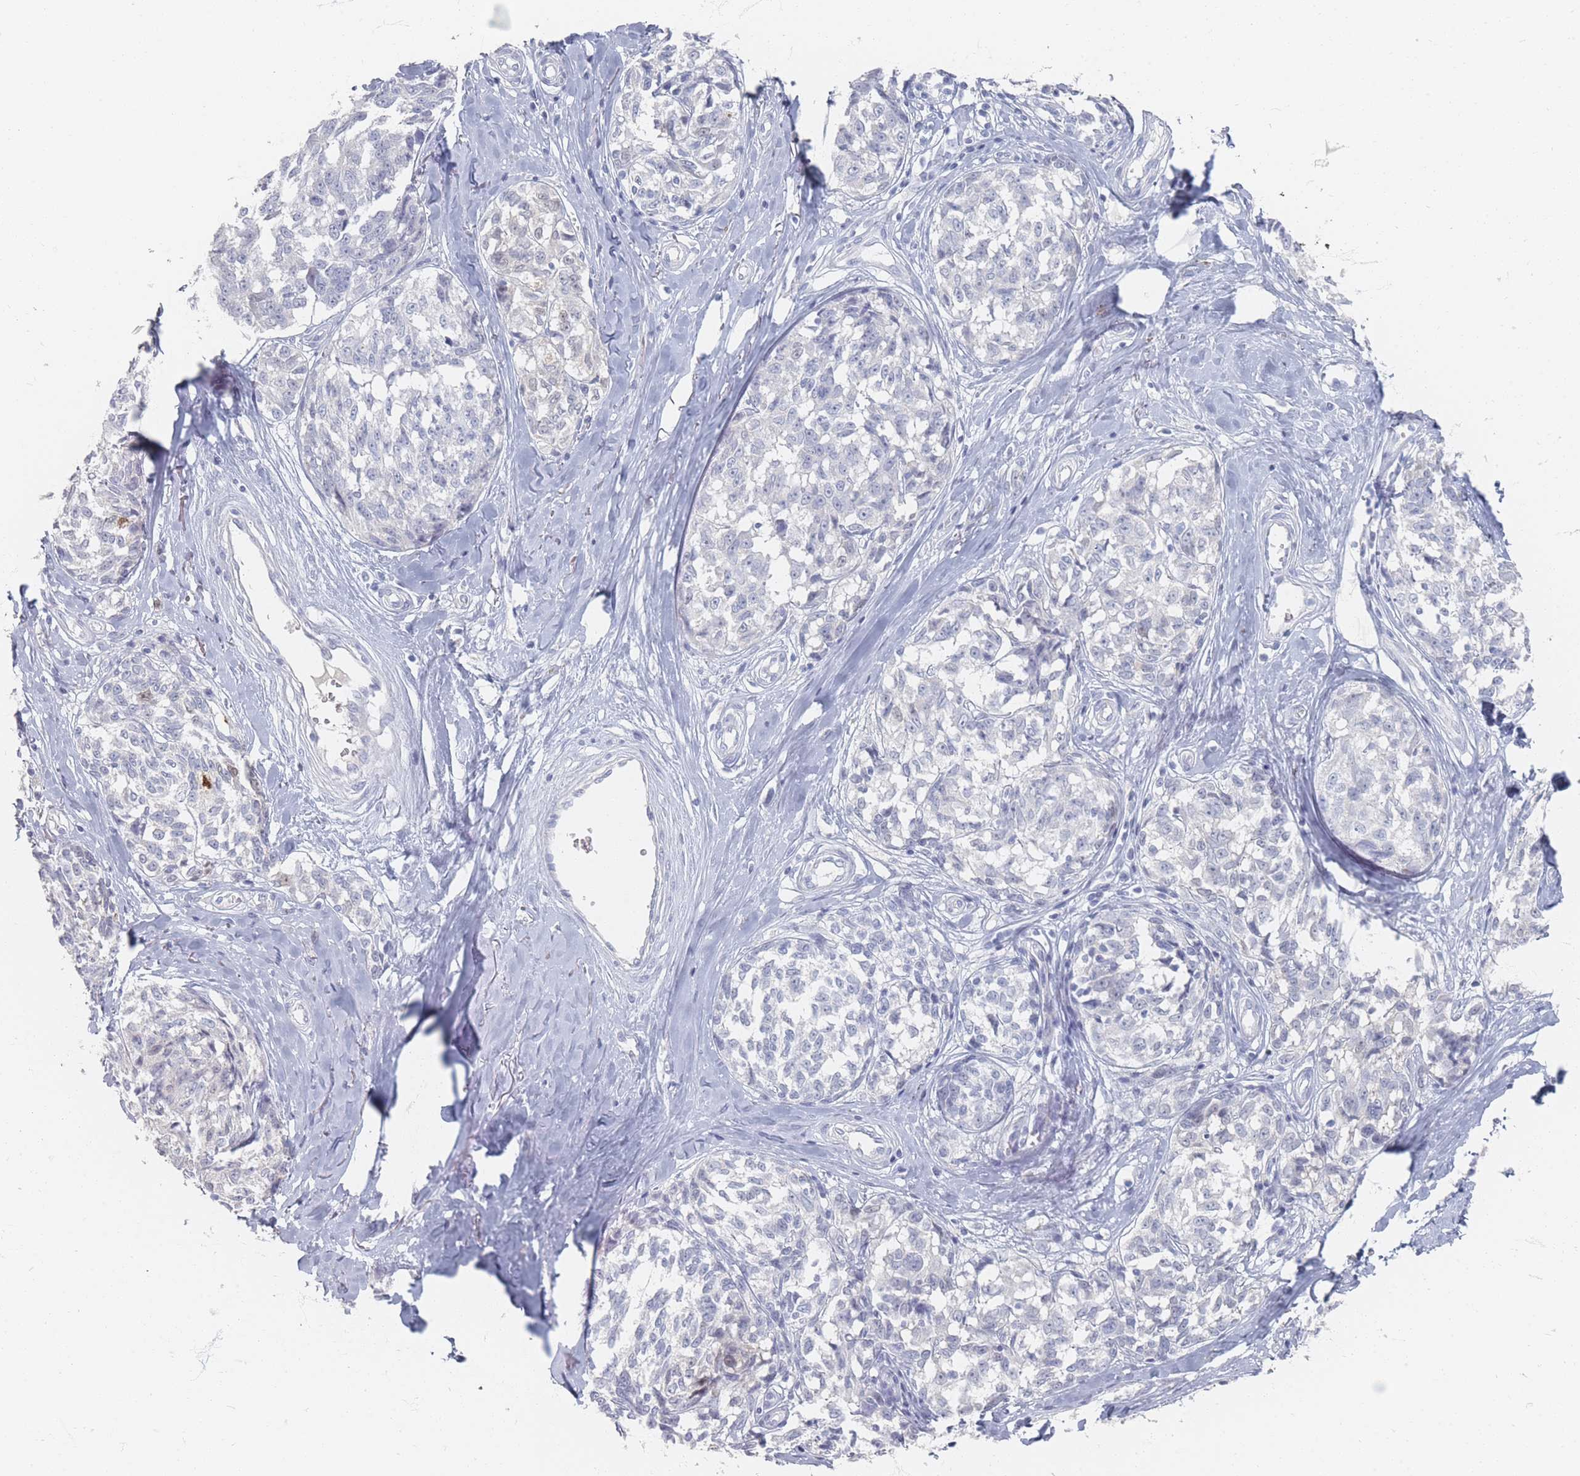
{"staining": {"intensity": "negative", "quantity": "none", "location": "none"}, "tissue": "melanoma", "cell_type": "Tumor cells", "image_type": "cancer", "snomed": [{"axis": "morphology", "description": "Normal tissue, NOS"}, {"axis": "morphology", "description": "Malignant melanoma, NOS"}, {"axis": "topography", "description": "Skin"}], "caption": "A micrograph of malignant melanoma stained for a protein exhibits no brown staining in tumor cells.", "gene": "HELZ2", "patient": {"sex": "female", "age": 64}}